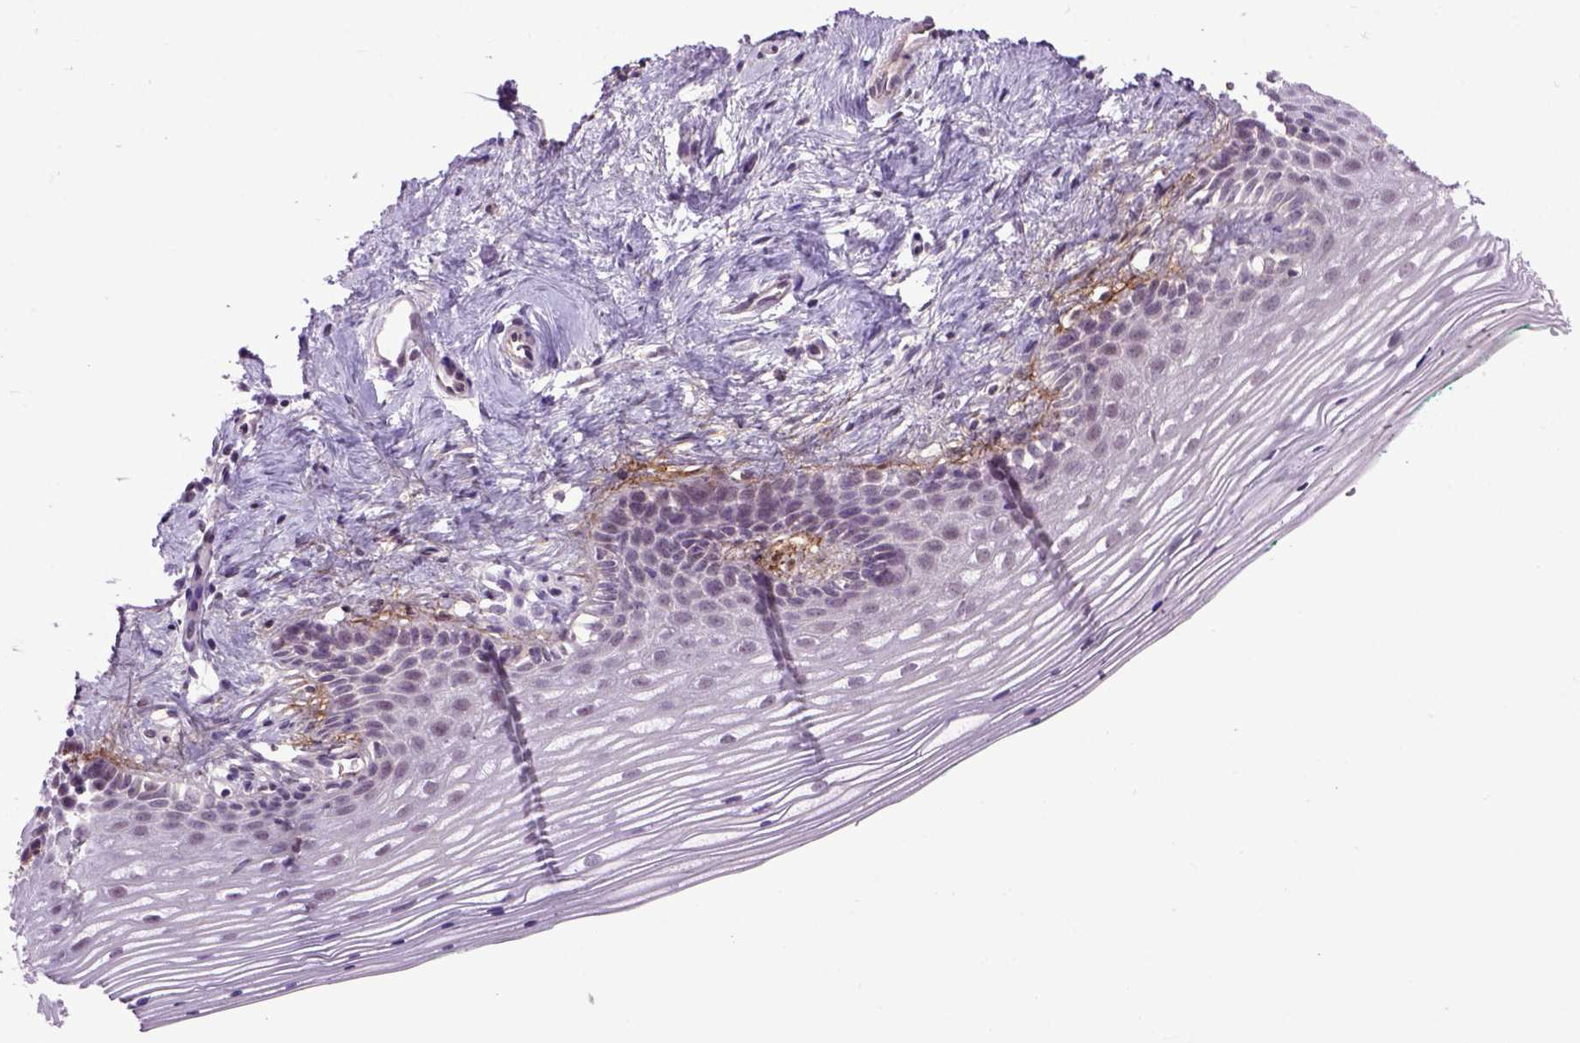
{"staining": {"intensity": "negative", "quantity": "none", "location": "none"}, "tissue": "vagina", "cell_type": "Squamous epithelial cells", "image_type": "normal", "snomed": [{"axis": "morphology", "description": "Normal tissue, NOS"}, {"axis": "topography", "description": "Vagina"}], "caption": "The photomicrograph shows no significant expression in squamous epithelial cells of vagina. (DAB (3,3'-diaminobenzidine) IHC, high magnification).", "gene": "EMILIN3", "patient": {"sex": "female", "age": 42}}